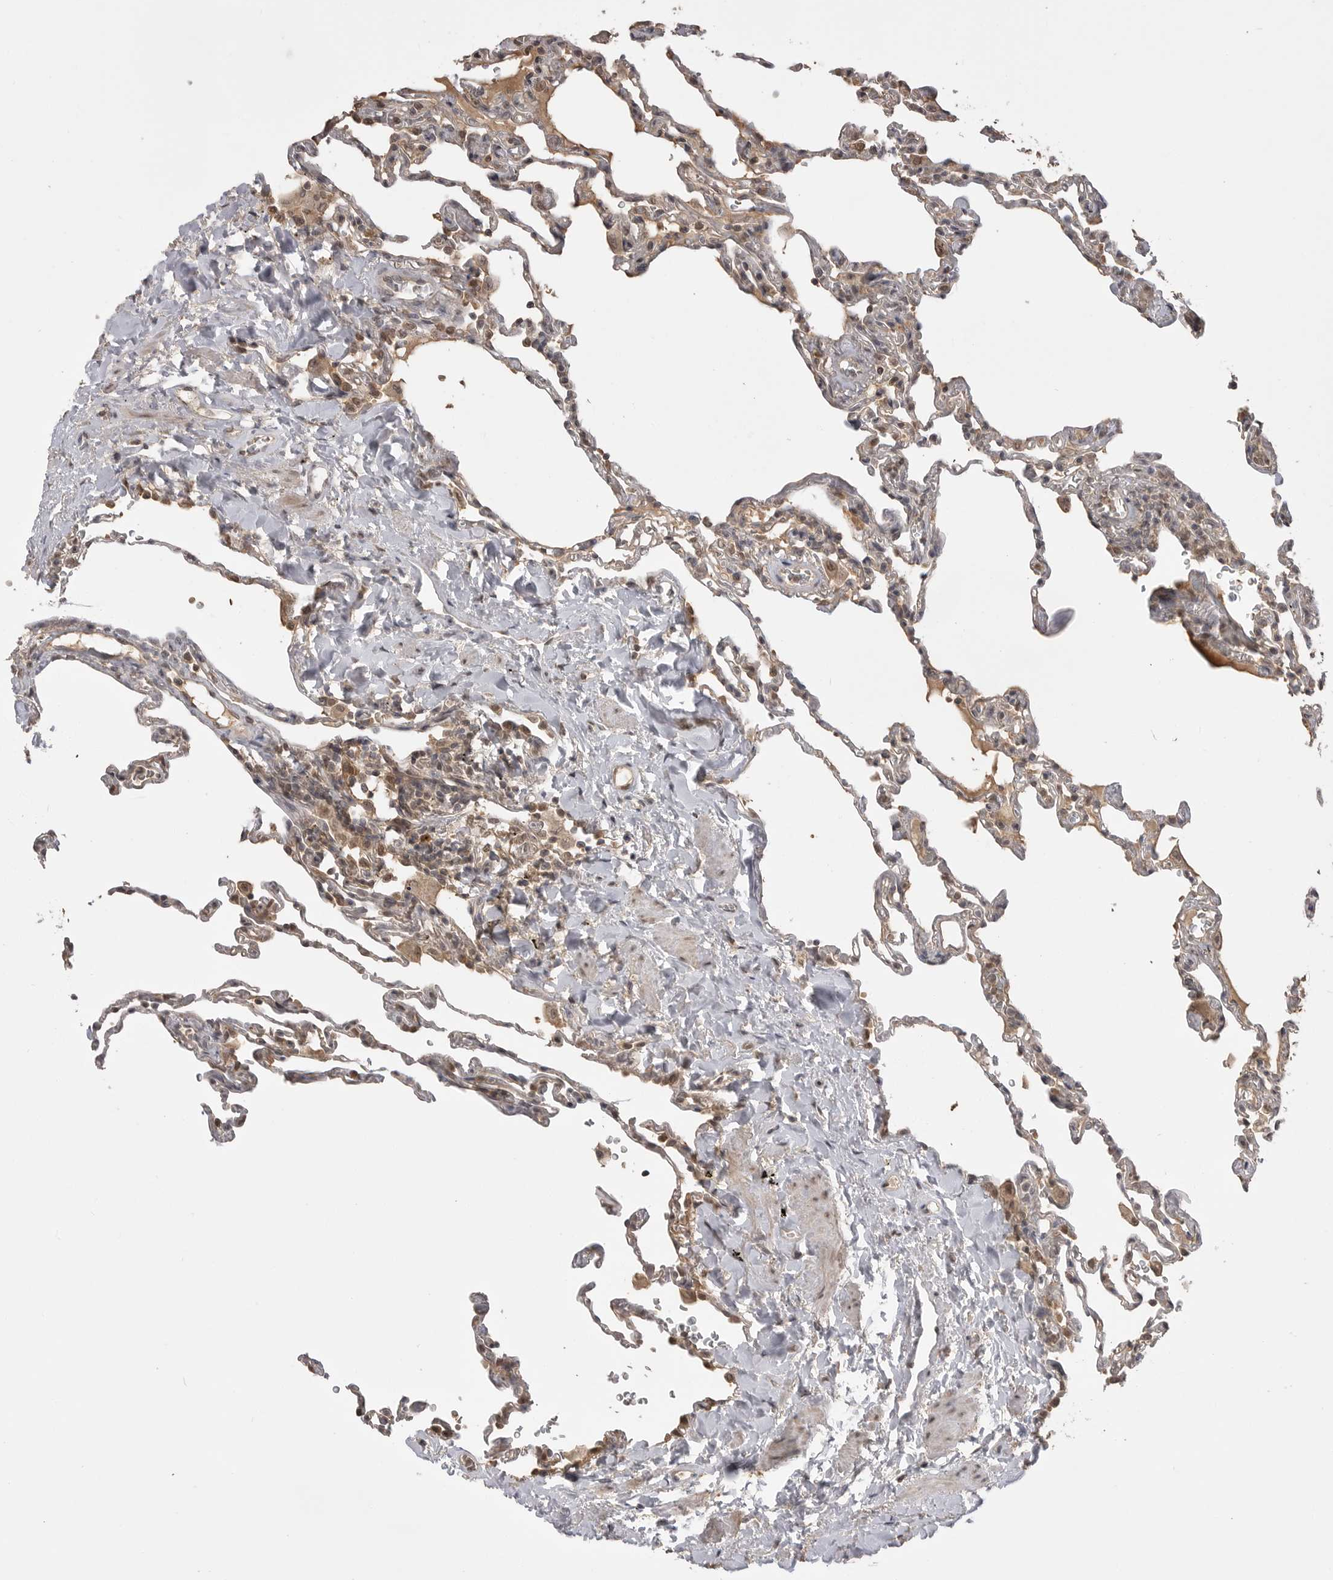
{"staining": {"intensity": "weak", "quantity": "25%-75%", "location": "cytoplasmic/membranous"}, "tissue": "lung", "cell_type": "Alveolar cells", "image_type": "normal", "snomed": [{"axis": "morphology", "description": "Normal tissue, NOS"}, {"axis": "topography", "description": "Lung"}], "caption": "Protein expression analysis of unremarkable lung demonstrates weak cytoplasmic/membranous expression in approximately 25%-75% of alveolar cells. Using DAB (3,3'-diaminobenzidine) (brown) and hematoxylin (blue) stains, captured at high magnification using brightfield microscopy.", "gene": "ASPSCR1", "patient": {"sex": "male", "age": 59}}